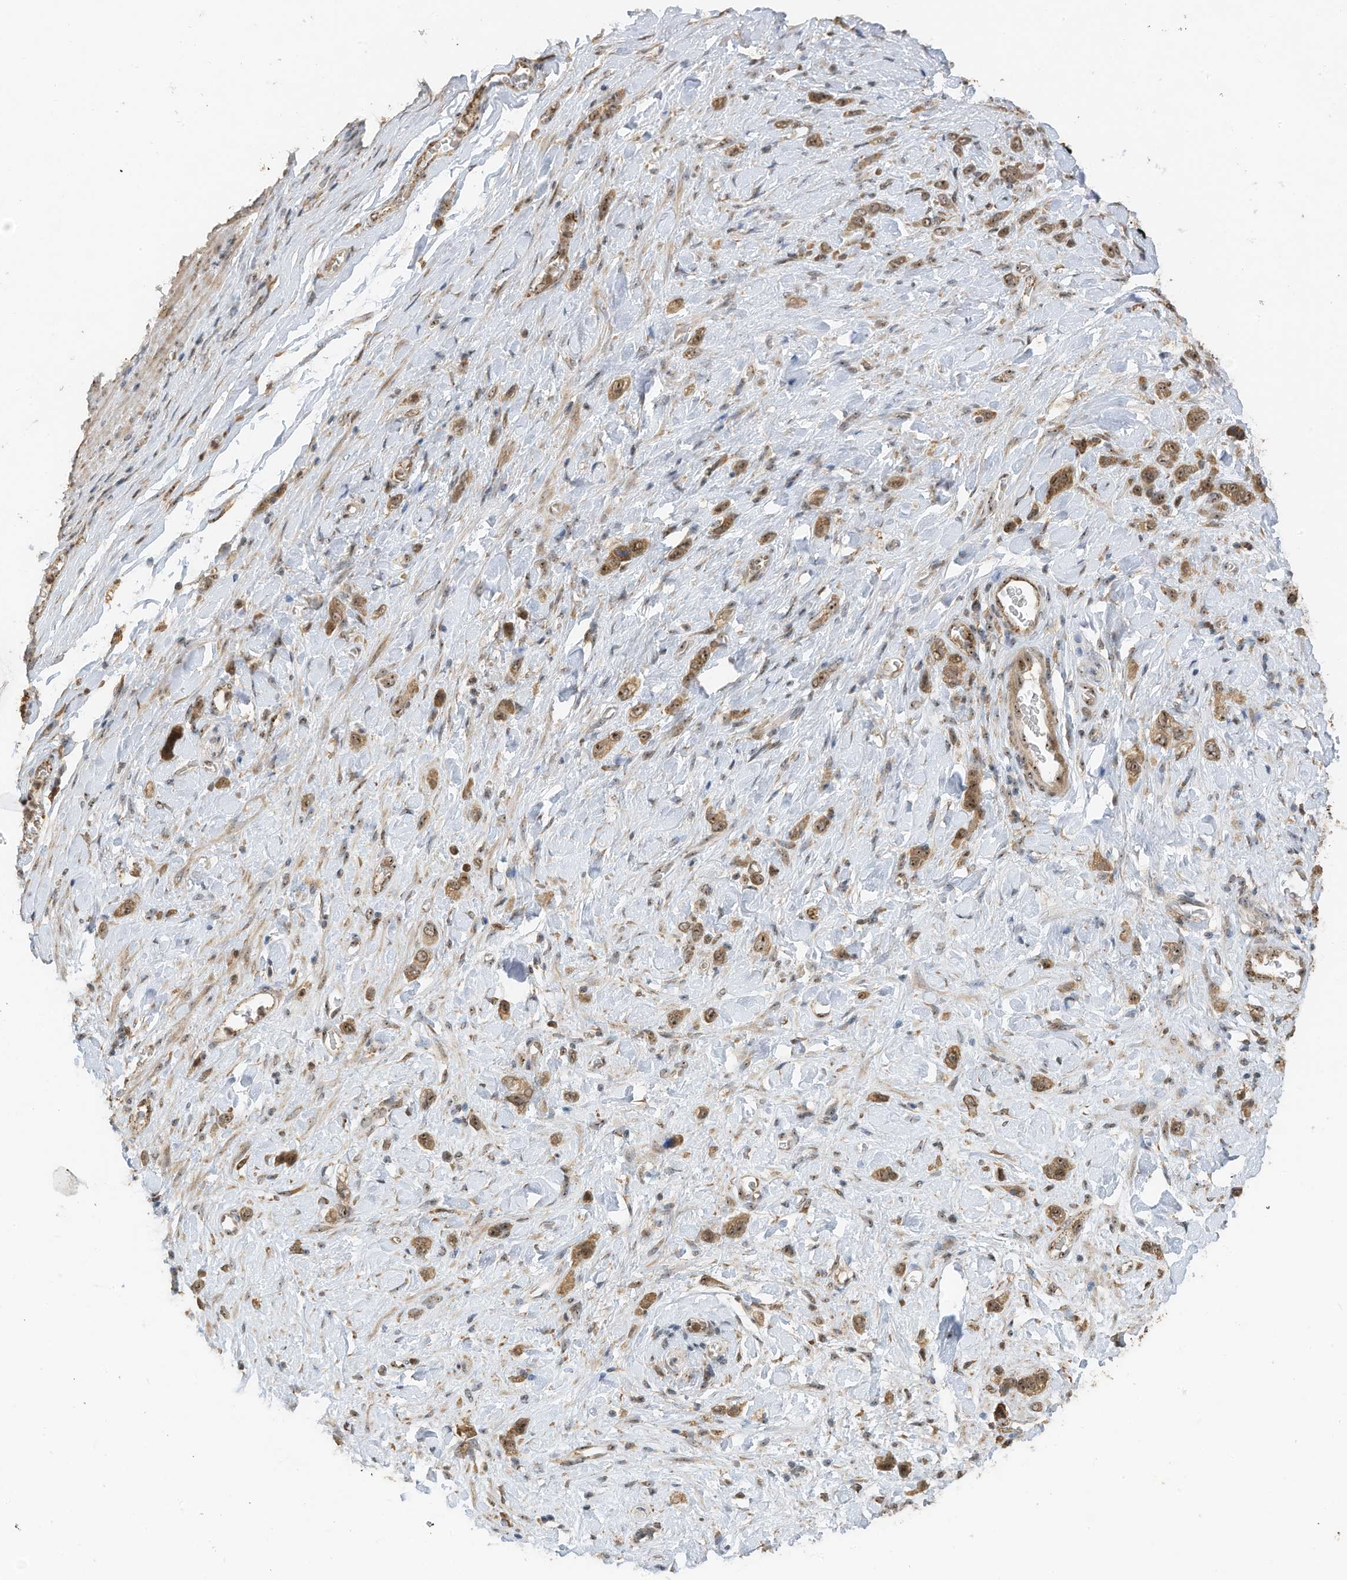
{"staining": {"intensity": "moderate", "quantity": ">75%", "location": "cytoplasmic/membranous,nuclear"}, "tissue": "stomach cancer", "cell_type": "Tumor cells", "image_type": "cancer", "snomed": [{"axis": "morphology", "description": "Adenocarcinoma, NOS"}, {"axis": "topography", "description": "Stomach"}], "caption": "This is a photomicrograph of IHC staining of stomach cancer, which shows moderate staining in the cytoplasmic/membranous and nuclear of tumor cells.", "gene": "ERLEC1", "patient": {"sex": "female", "age": 65}}